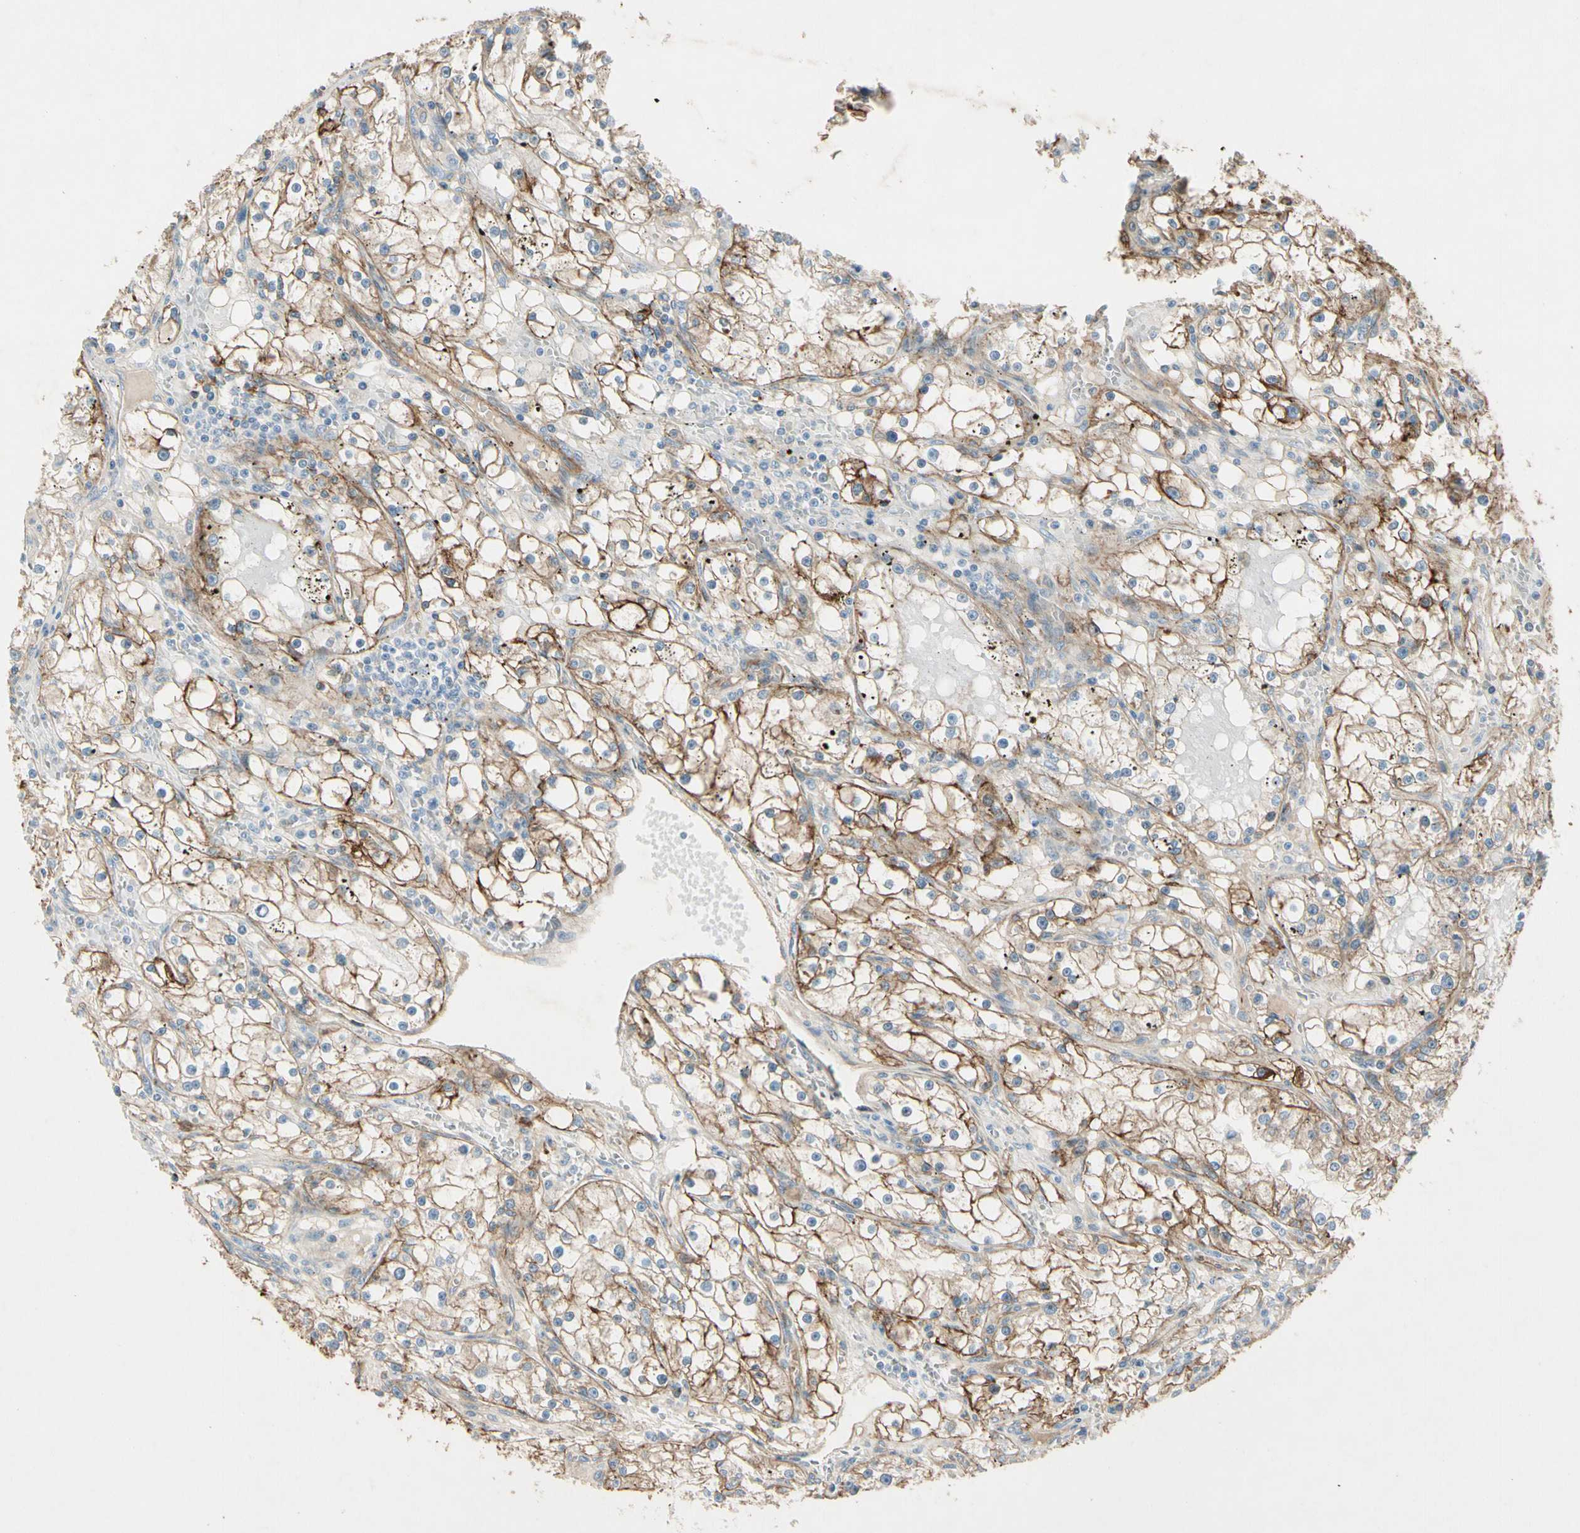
{"staining": {"intensity": "moderate", "quantity": ">75%", "location": "cytoplasmic/membranous"}, "tissue": "renal cancer", "cell_type": "Tumor cells", "image_type": "cancer", "snomed": [{"axis": "morphology", "description": "Adenocarcinoma, NOS"}, {"axis": "topography", "description": "Kidney"}], "caption": "Immunohistochemistry (IHC) photomicrograph of neoplastic tissue: human adenocarcinoma (renal) stained using immunohistochemistry reveals medium levels of moderate protein expression localized specifically in the cytoplasmic/membranous of tumor cells, appearing as a cytoplasmic/membranous brown color.", "gene": "ITGA3", "patient": {"sex": "male", "age": 56}}